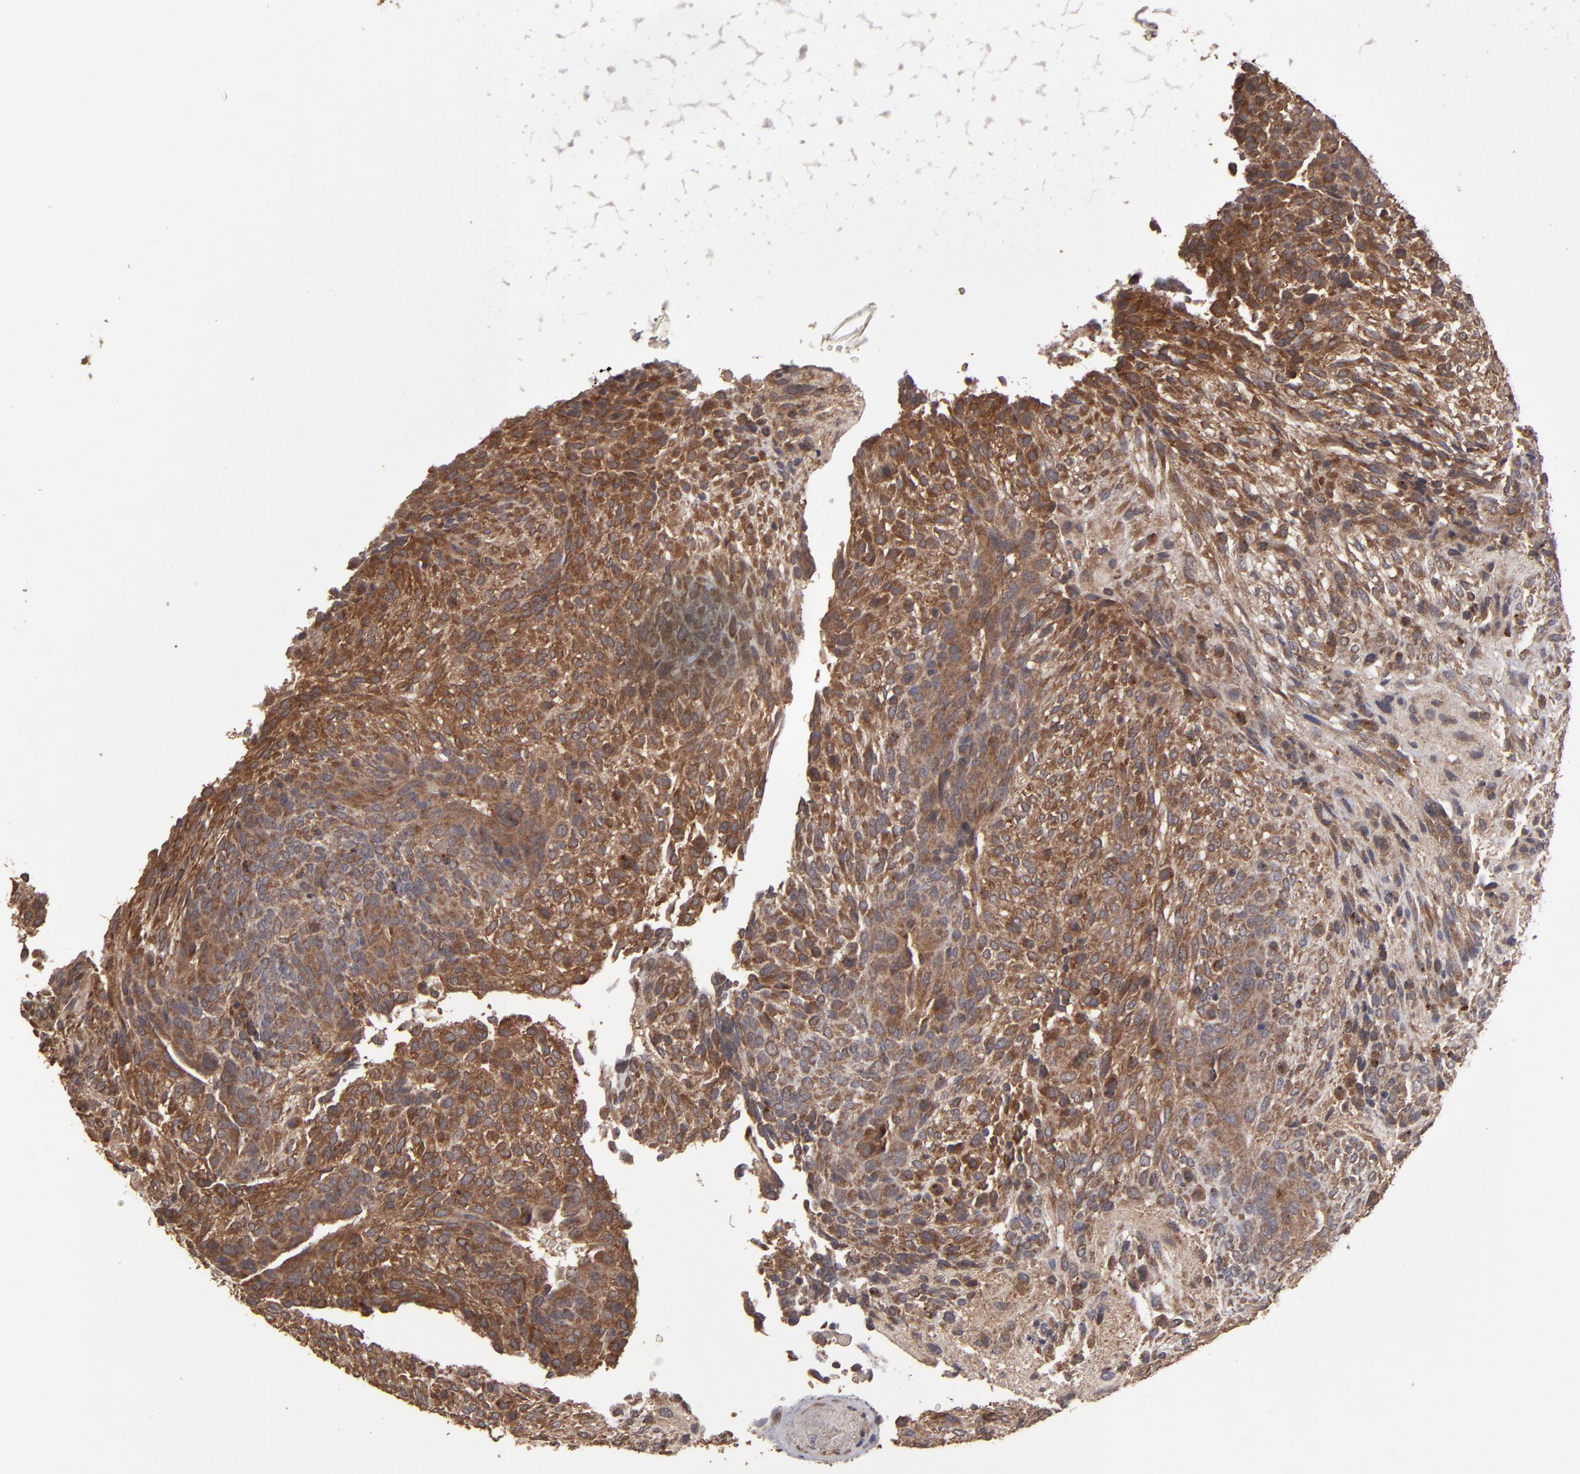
{"staining": {"intensity": "moderate", "quantity": ">75%", "location": "cytoplasmic/membranous"}, "tissue": "glioma", "cell_type": "Tumor cells", "image_type": "cancer", "snomed": [{"axis": "morphology", "description": "Glioma, malignant, High grade"}, {"axis": "topography", "description": "Cerebral cortex"}], "caption": "High-power microscopy captured an IHC image of glioma, revealing moderate cytoplasmic/membranous expression in about >75% of tumor cells. (IHC, brightfield microscopy, high magnification).", "gene": "MMP2", "patient": {"sex": "female", "age": 55}}